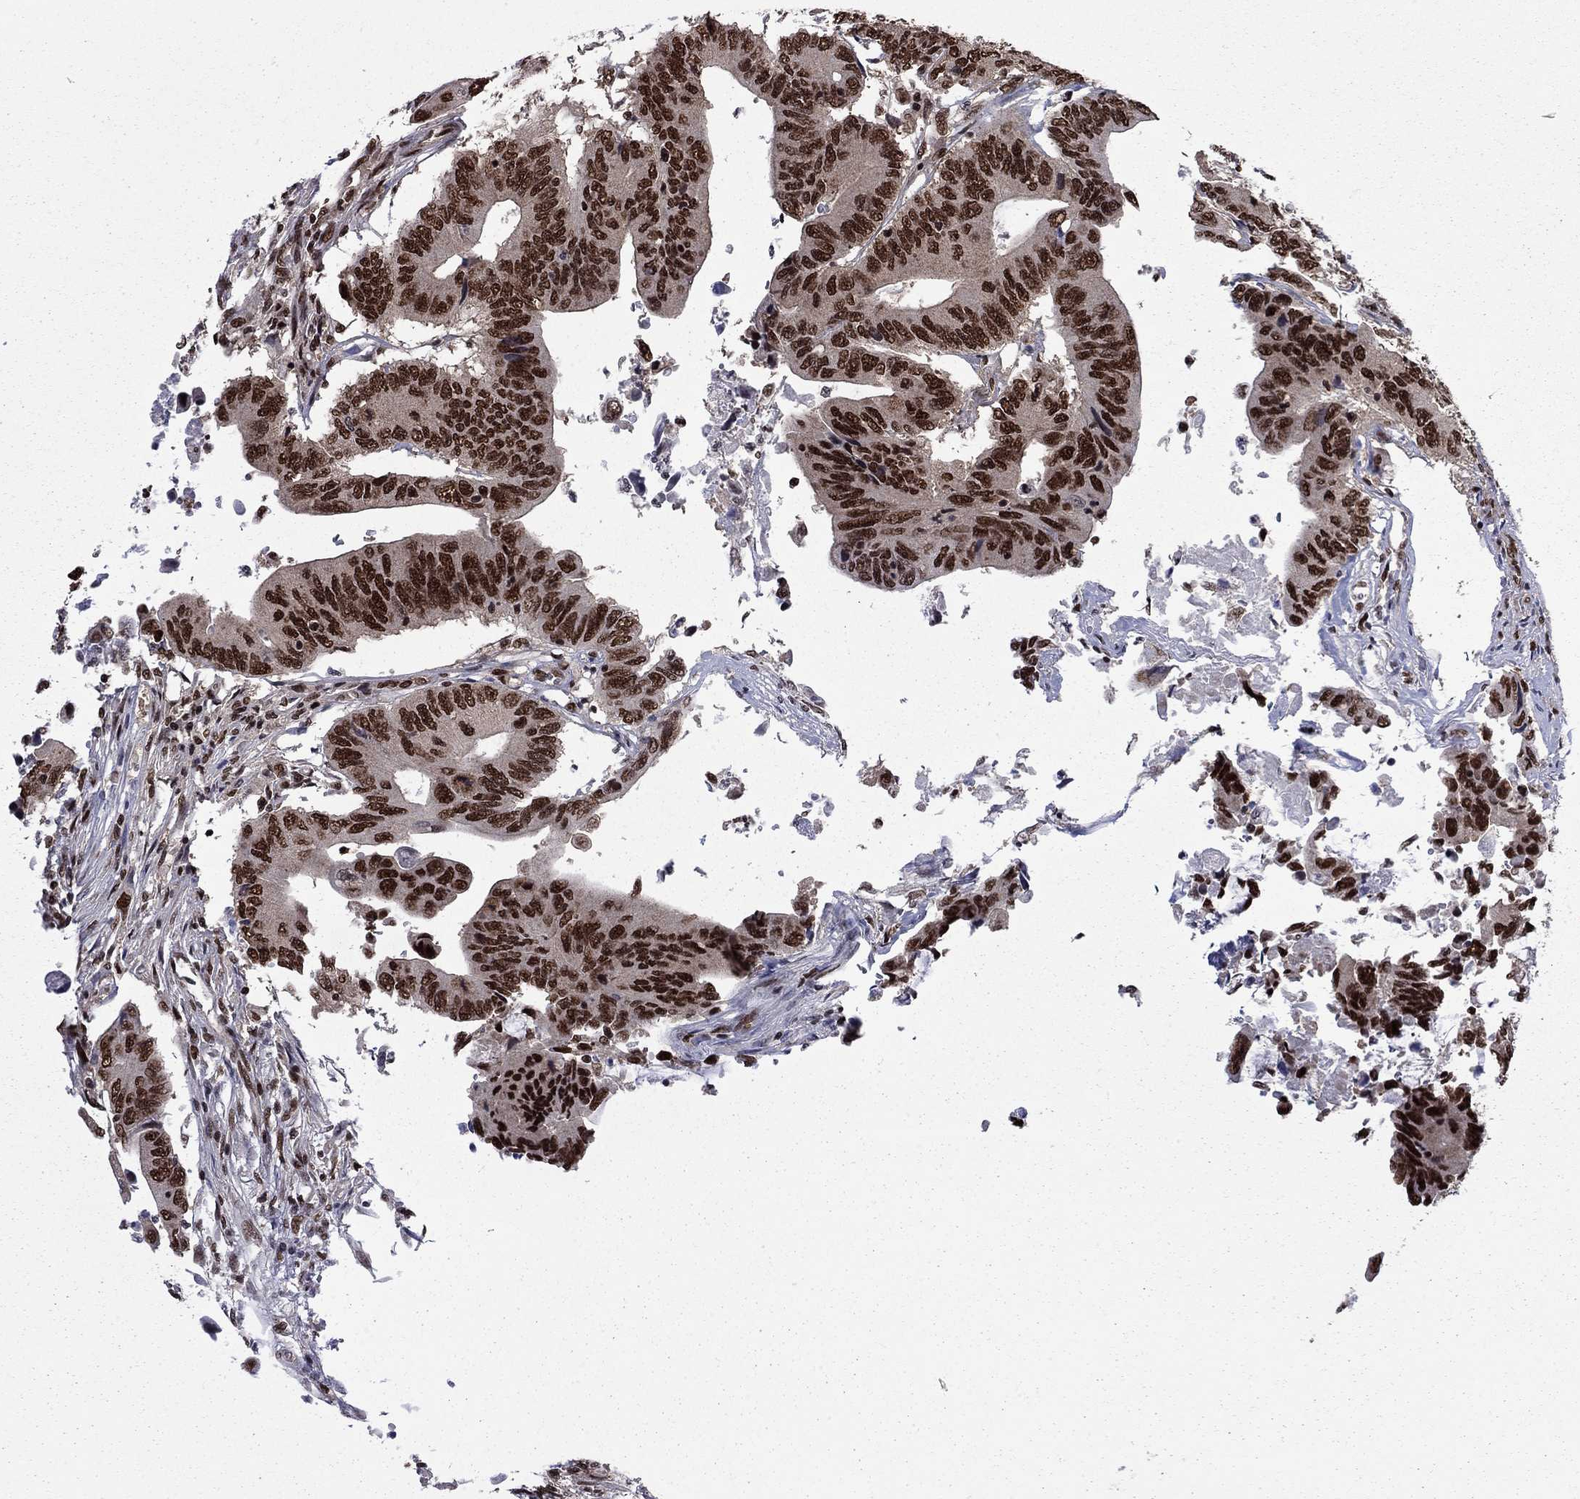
{"staining": {"intensity": "strong", "quantity": ">75%", "location": "nuclear"}, "tissue": "colorectal cancer", "cell_type": "Tumor cells", "image_type": "cancer", "snomed": [{"axis": "morphology", "description": "Adenocarcinoma, NOS"}, {"axis": "topography", "description": "Colon"}], "caption": "The image reveals staining of adenocarcinoma (colorectal), revealing strong nuclear protein positivity (brown color) within tumor cells.", "gene": "MED25", "patient": {"sex": "female", "age": 90}}